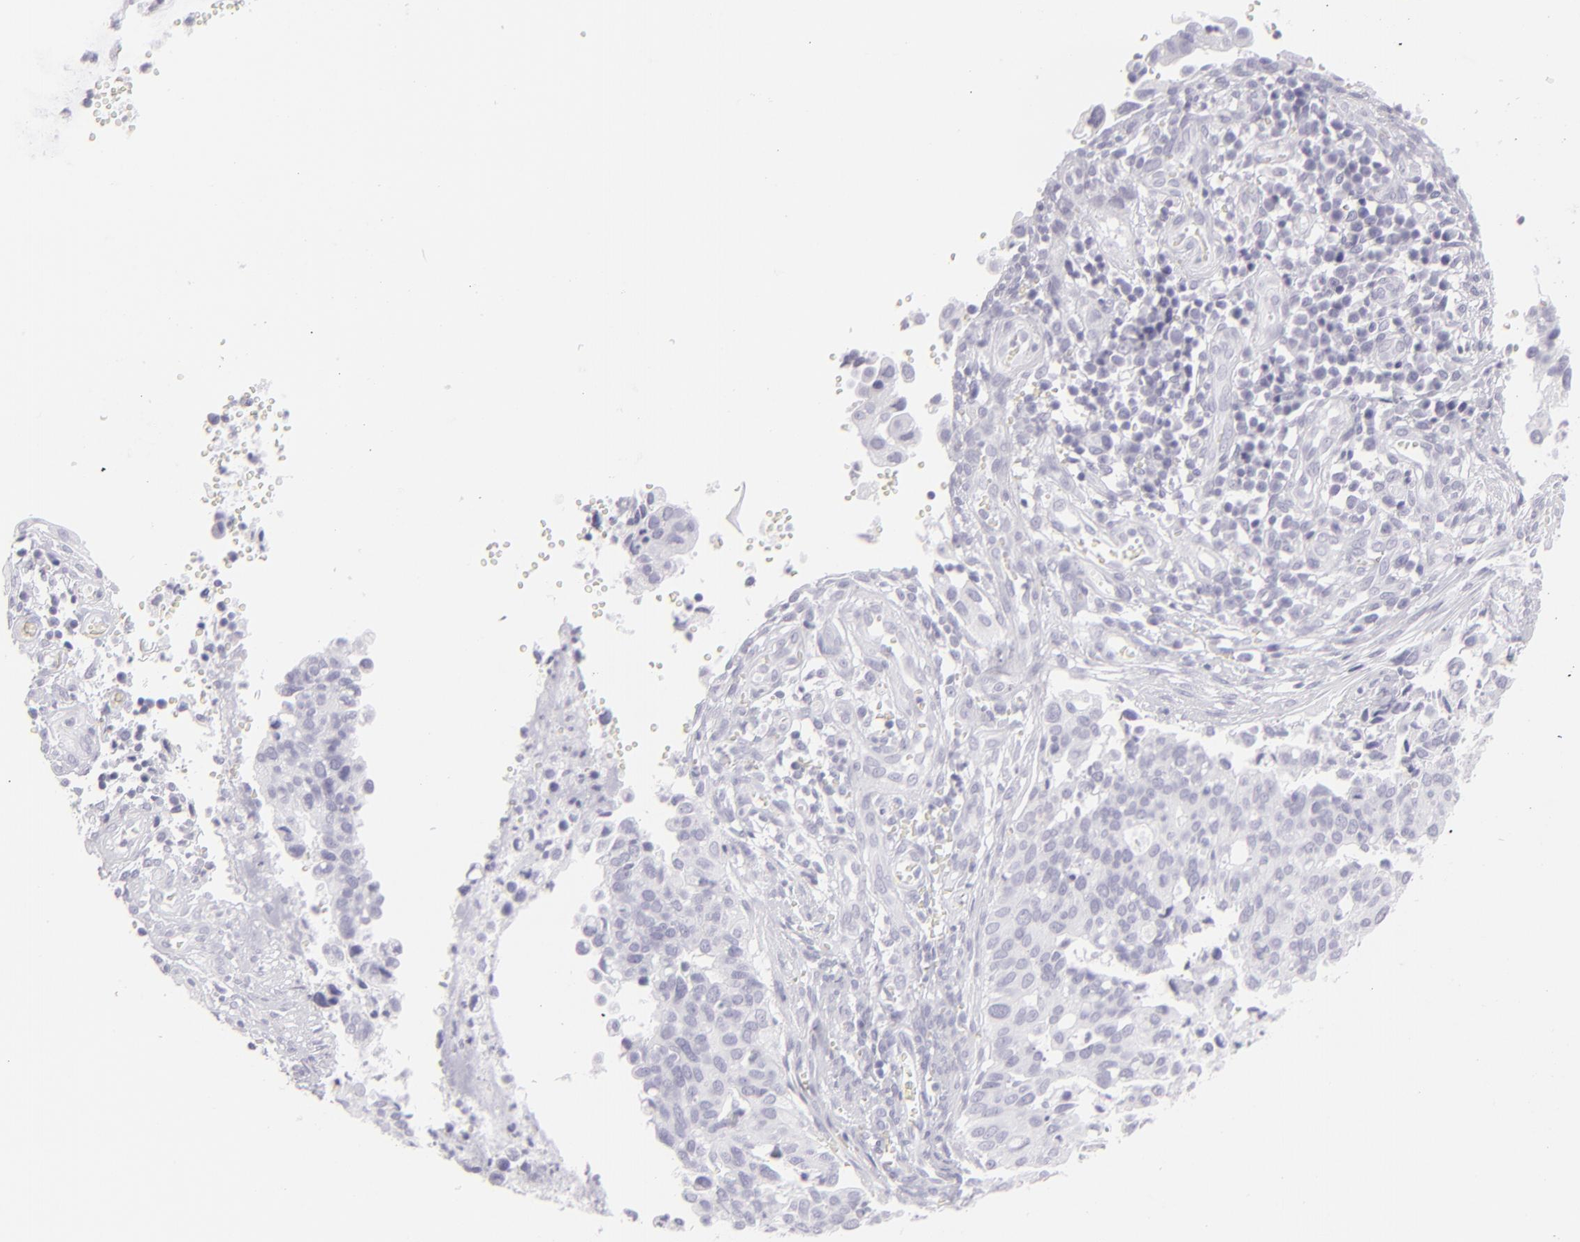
{"staining": {"intensity": "negative", "quantity": "none", "location": "none"}, "tissue": "cervical cancer", "cell_type": "Tumor cells", "image_type": "cancer", "snomed": [{"axis": "morphology", "description": "Normal tissue, NOS"}, {"axis": "morphology", "description": "Squamous cell carcinoma, NOS"}, {"axis": "topography", "description": "Cervix"}], "caption": "IHC histopathology image of human cervical cancer stained for a protein (brown), which demonstrates no expression in tumor cells.", "gene": "FLG", "patient": {"sex": "female", "age": 45}}